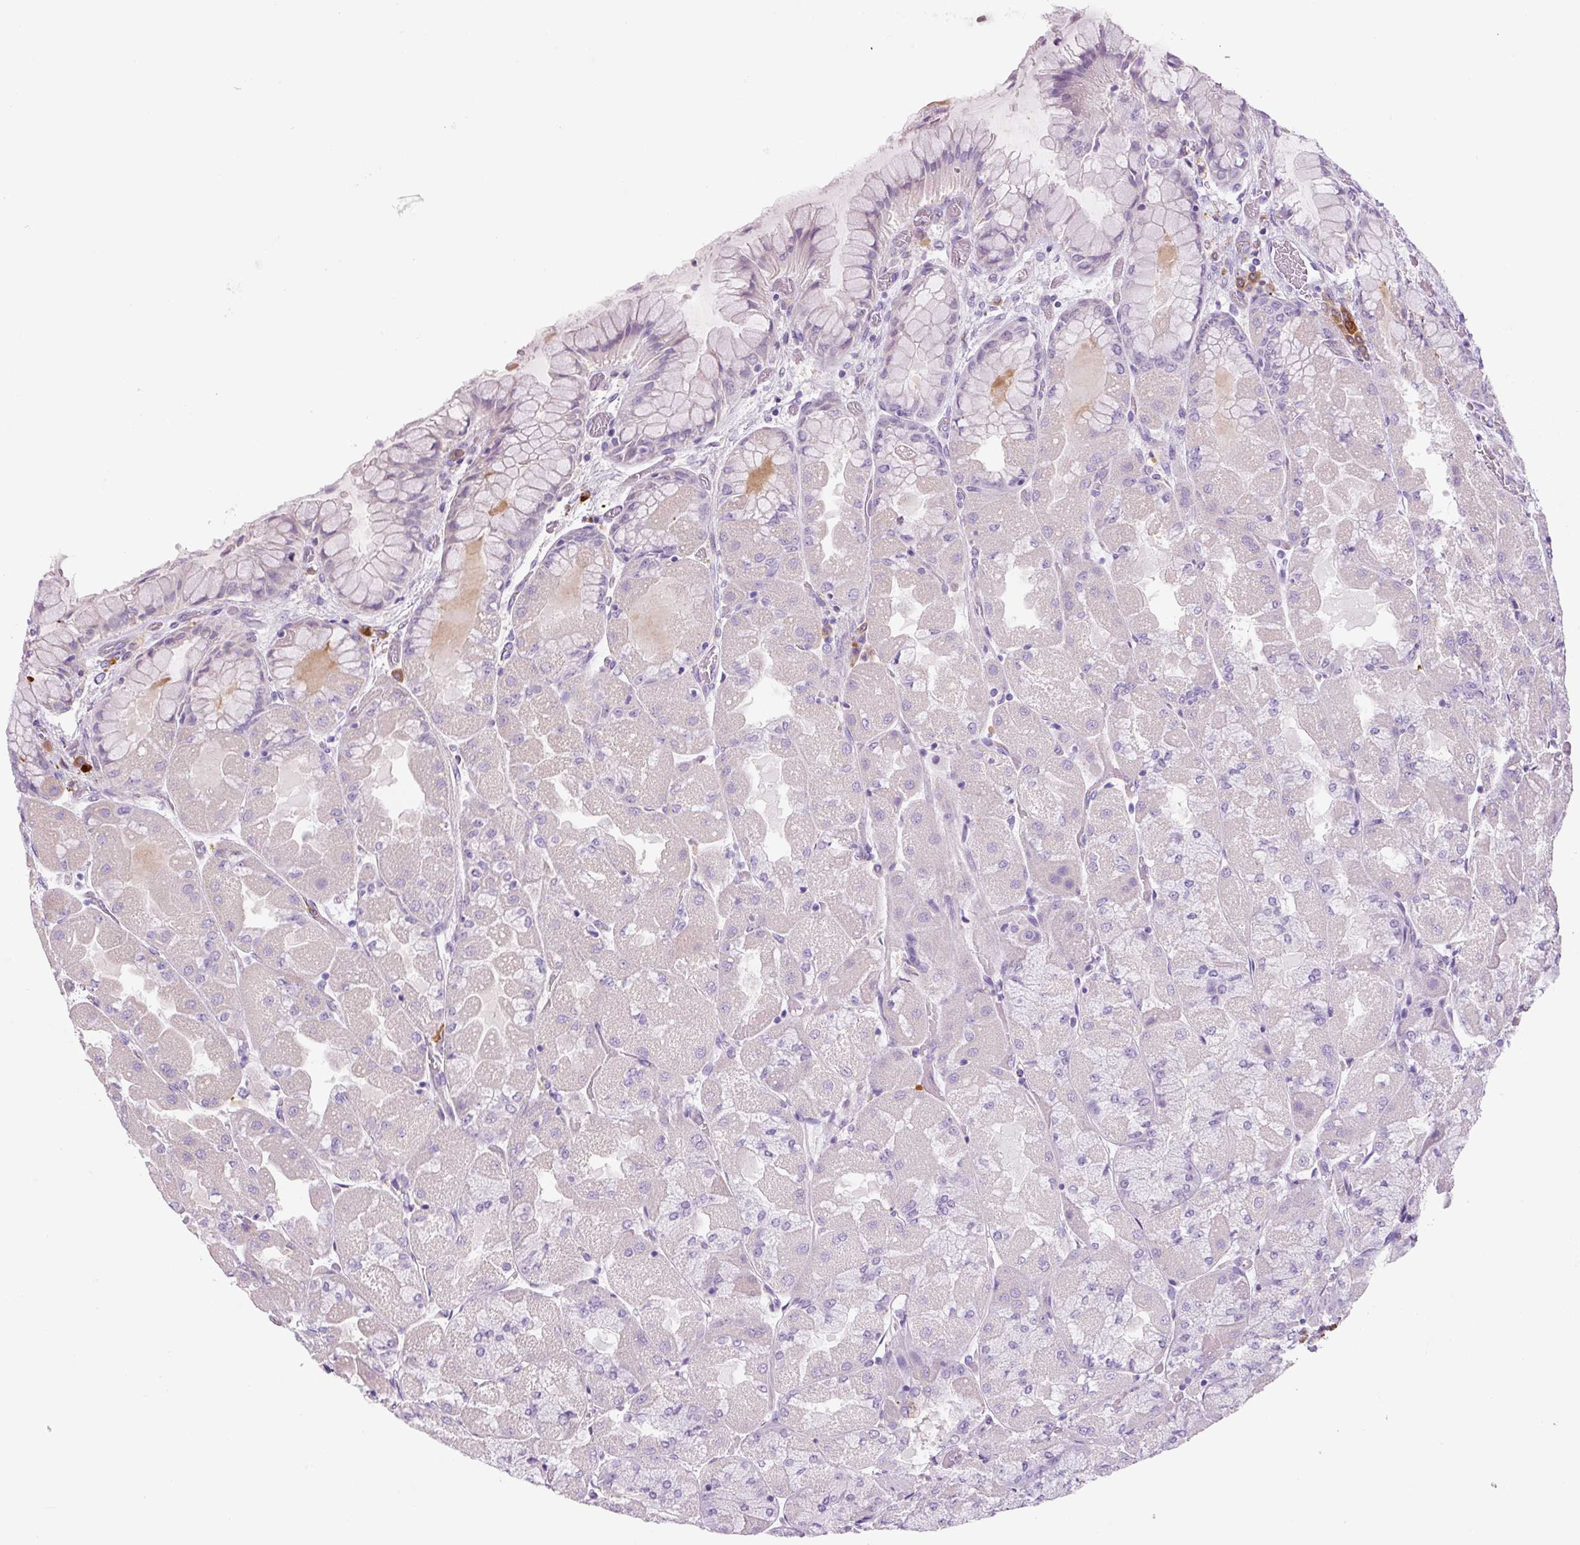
{"staining": {"intensity": "negative", "quantity": "none", "location": "none"}, "tissue": "stomach", "cell_type": "Glandular cells", "image_type": "normal", "snomed": [{"axis": "morphology", "description": "Normal tissue, NOS"}, {"axis": "topography", "description": "Stomach"}], "caption": "This is a histopathology image of immunohistochemistry (IHC) staining of benign stomach, which shows no staining in glandular cells. (IHC, brightfield microscopy, high magnification).", "gene": "FUT10", "patient": {"sex": "female", "age": 61}}